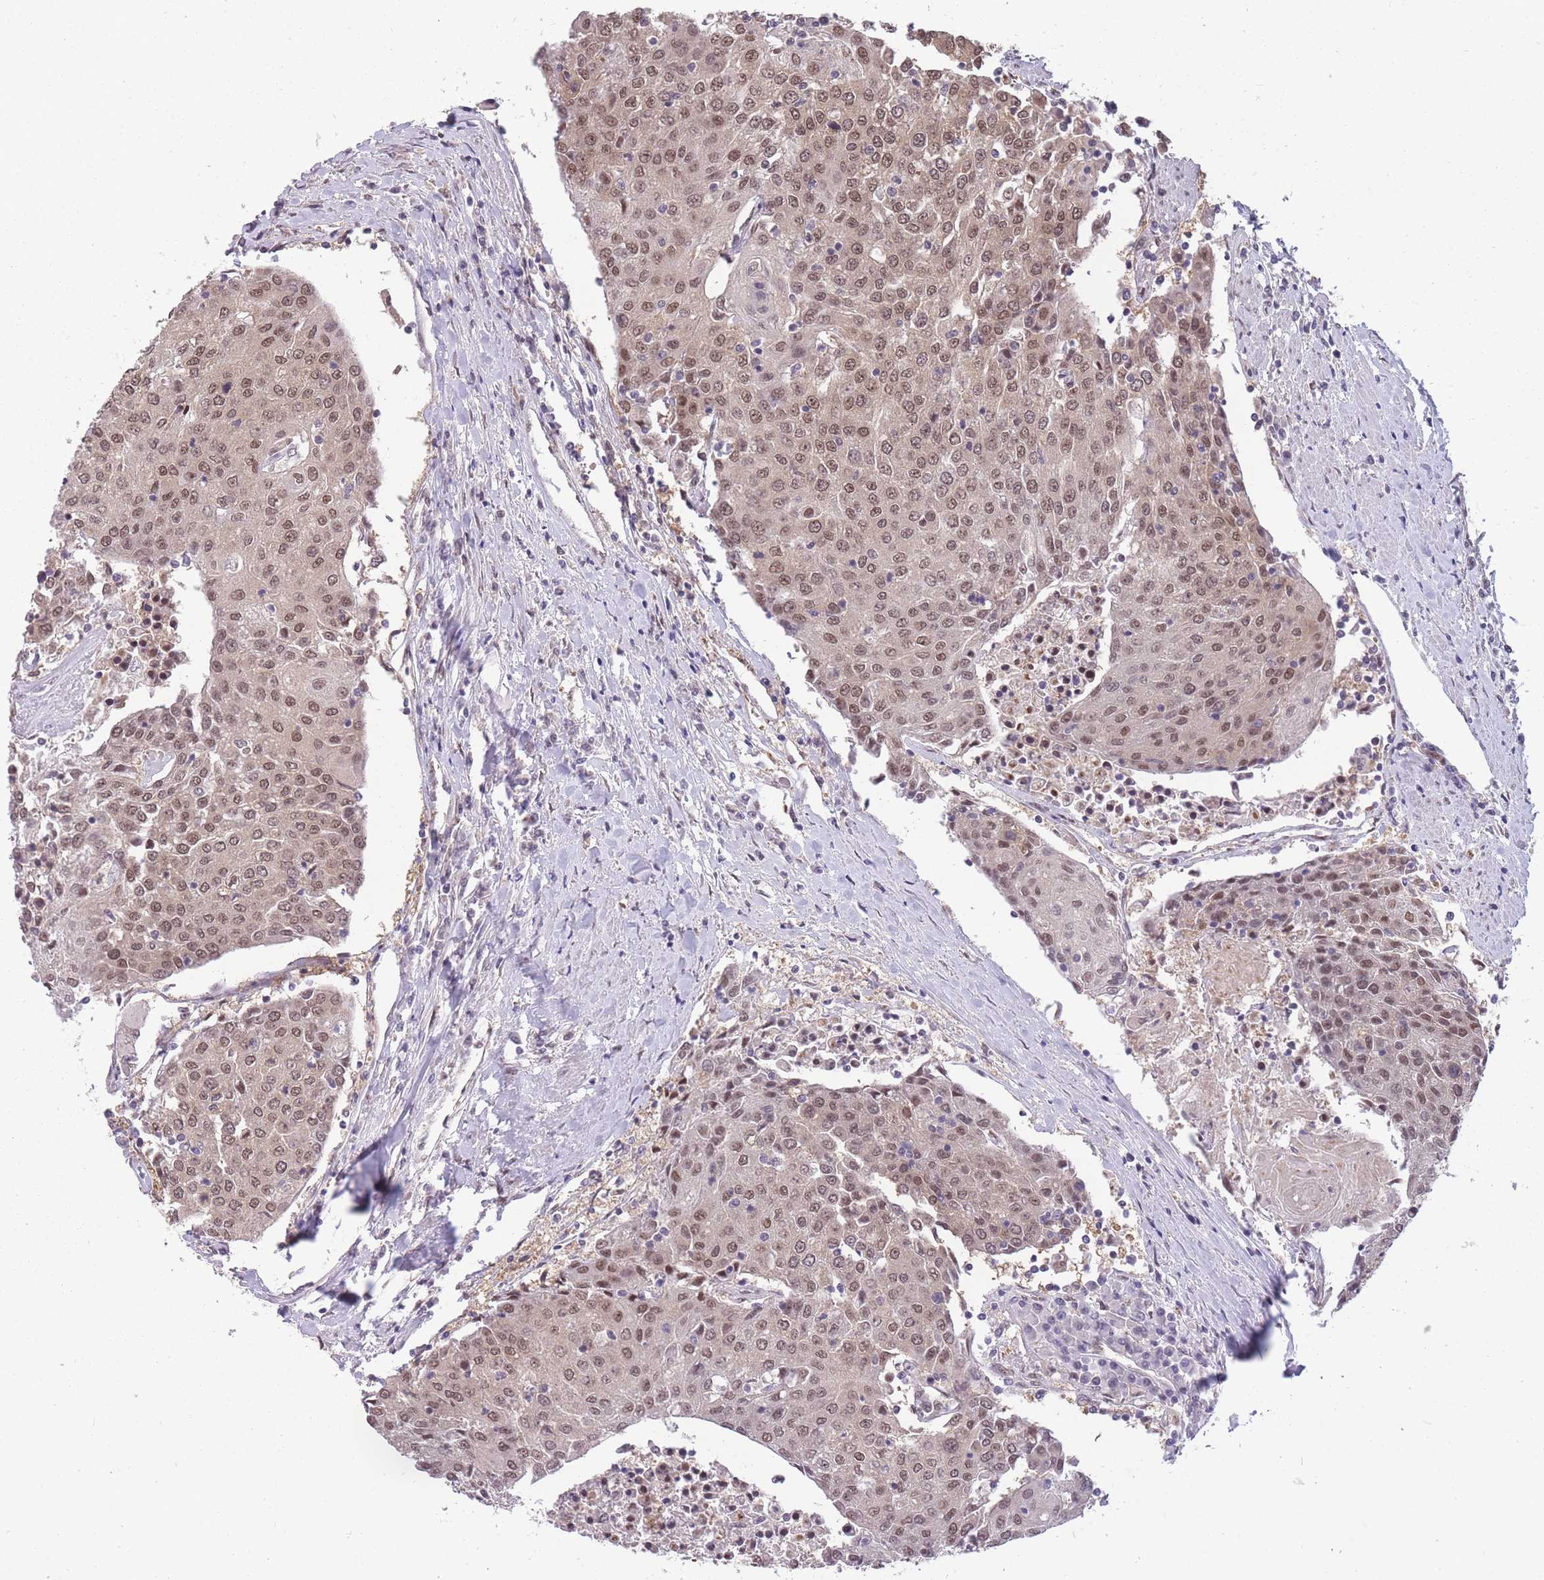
{"staining": {"intensity": "weak", "quantity": ">75%", "location": "nuclear"}, "tissue": "urothelial cancer", "cell_type": "Tumor cells", "image_type": "cancer", "snomed": [{"axis": "morphology", "description": "Urothelial carcinoma, High grade"}, {"axis": "topography", "description": "Urinary bladder"}], "caption": "This micrograph exhibits IHC staining of human urothelial carcinoma (high-grade), with low weak nuclear staining in approximately >75% of tumor cells.", "gene": "CDIP1", "patient": {"sex": "female", "age": 85}}